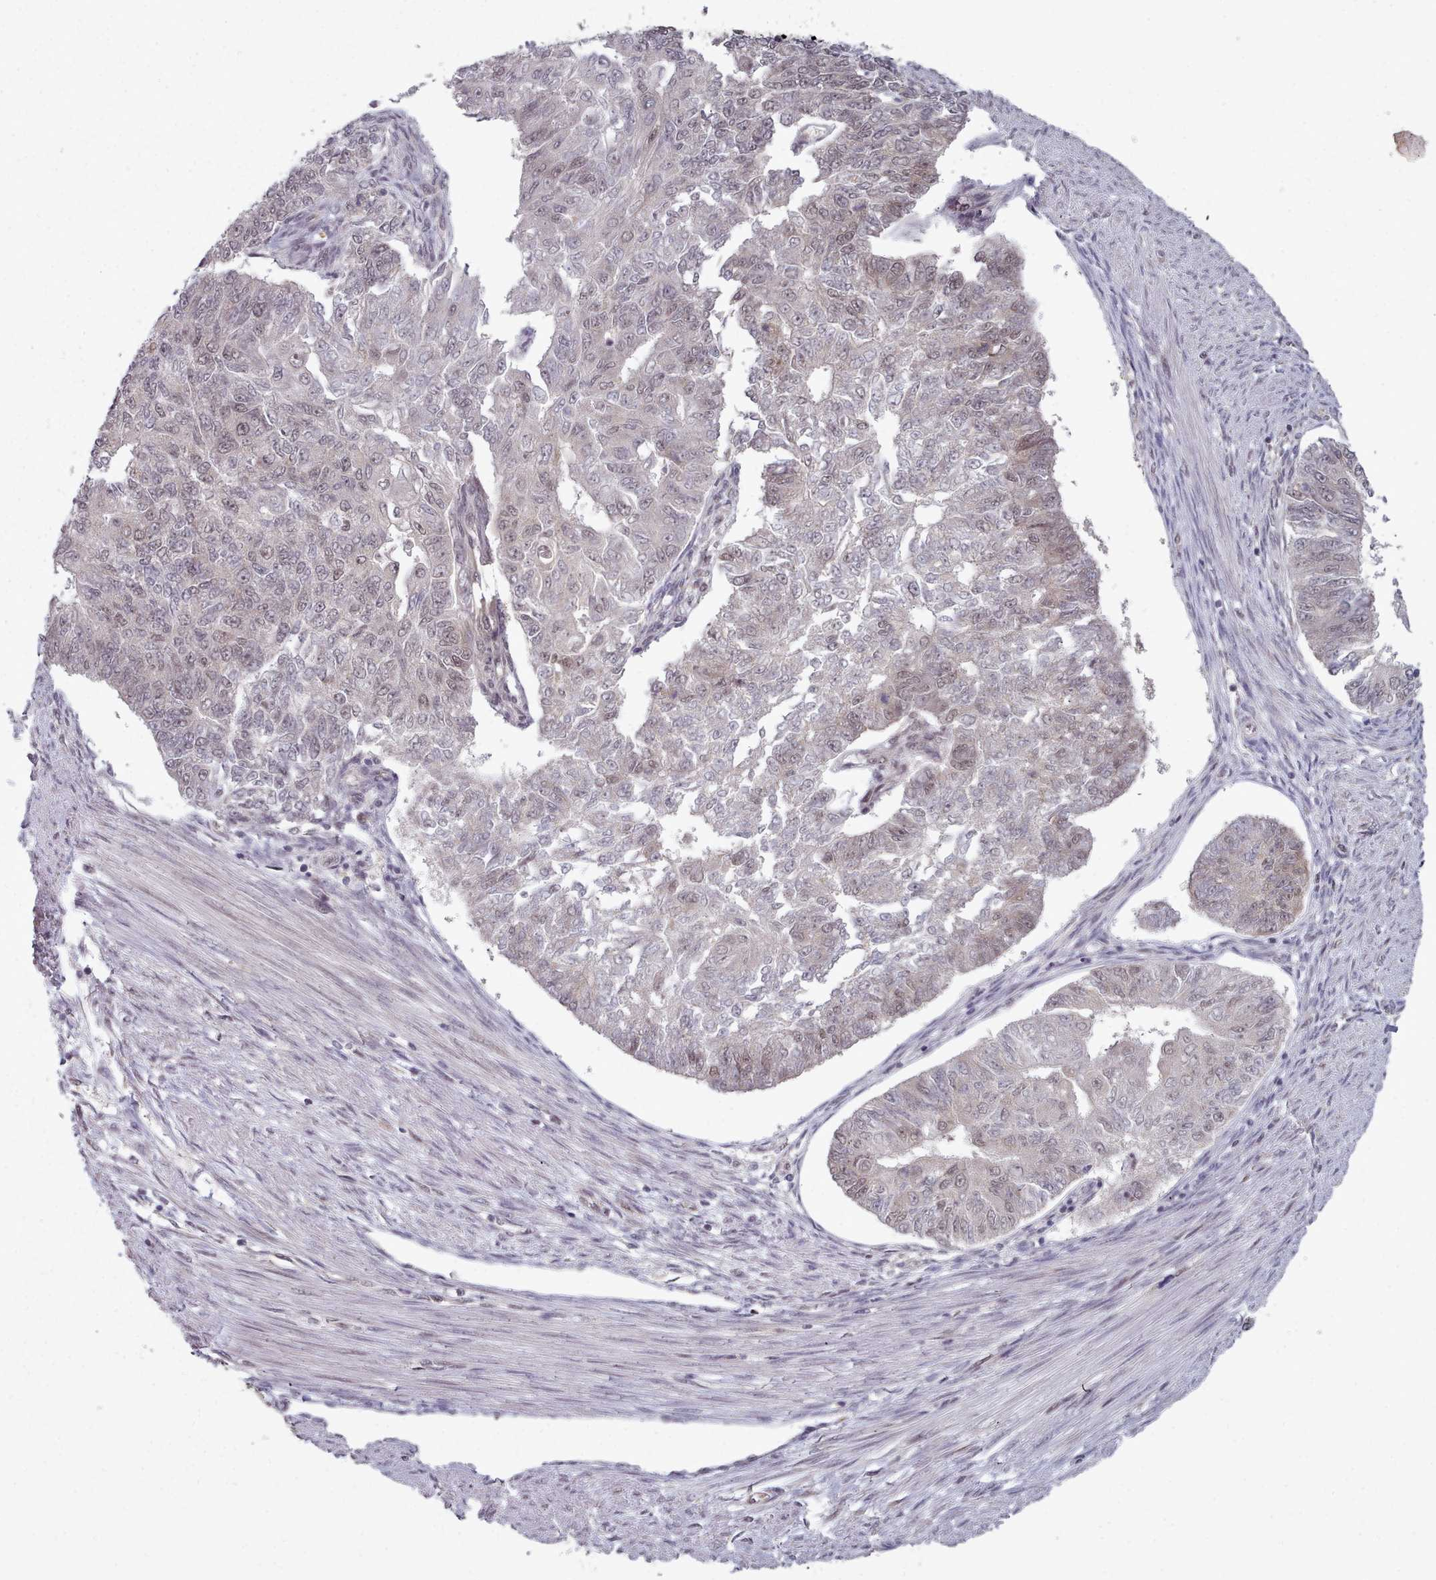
{"staining": {"intensity": "weak", "quantity": "<25%", "location": "nuclear"}, "tissue": "endometrial cancer", "cell_type": "Tumor cells", "image_type": "cancer", "snomed": [{"axis": "morphology", "description": "Adenocarcinoma, NOS"}, {"axis": "topography", "description": "Endometrium"}], "caption": "Endometrial cancer was stained to show a protein in brown. There is no significant positivity in tumor cells. Brightfield microscopy of immunohistochemistry stained with DAB (brown) and hematoxylin (blue), captured at high magnification.", "gene": "DHX8", "patient": {"sex": "female", "age": 32}}